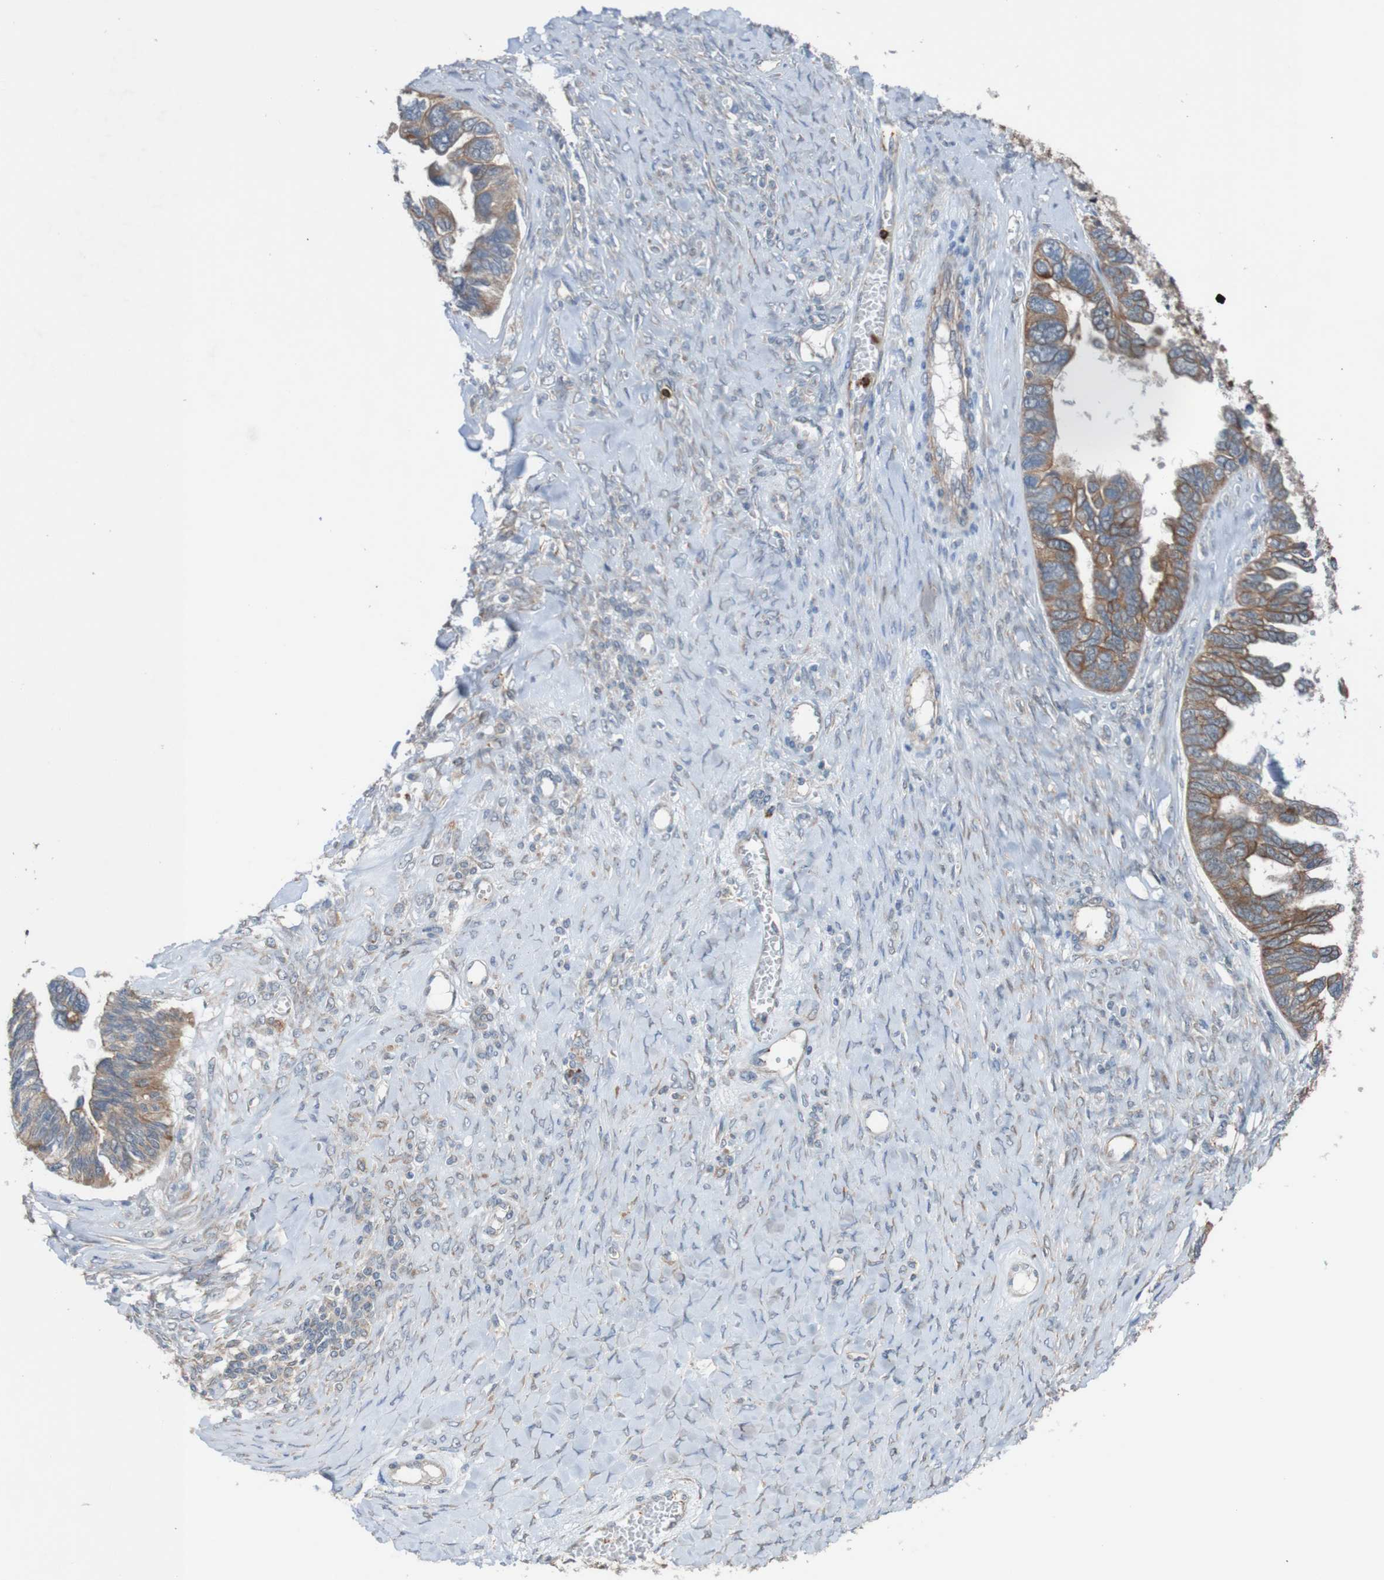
{"staining": {"intensity": "moderate", "quantity": ">75%", "location": "cytoplasmic/membranous"}, "tissue": "ovarian cancer", "cell_type": "Tumor cells", "image_type": "cancer", "snomed": [{"axis": "morphology", "description": "Cystadenocarcinoma, serous, NOS"}, {"axis": "topography", "description": "Ovary"}], "caption": "Human serous cystadenocarcinoma (ovarian) stained with a brown dye demonstrates moderate cytoplasmic/membranous positive staining in about >75% of tumor cells.", "gene": "ST8SIA6", "patient": {"sex": "female", "age": 79}}